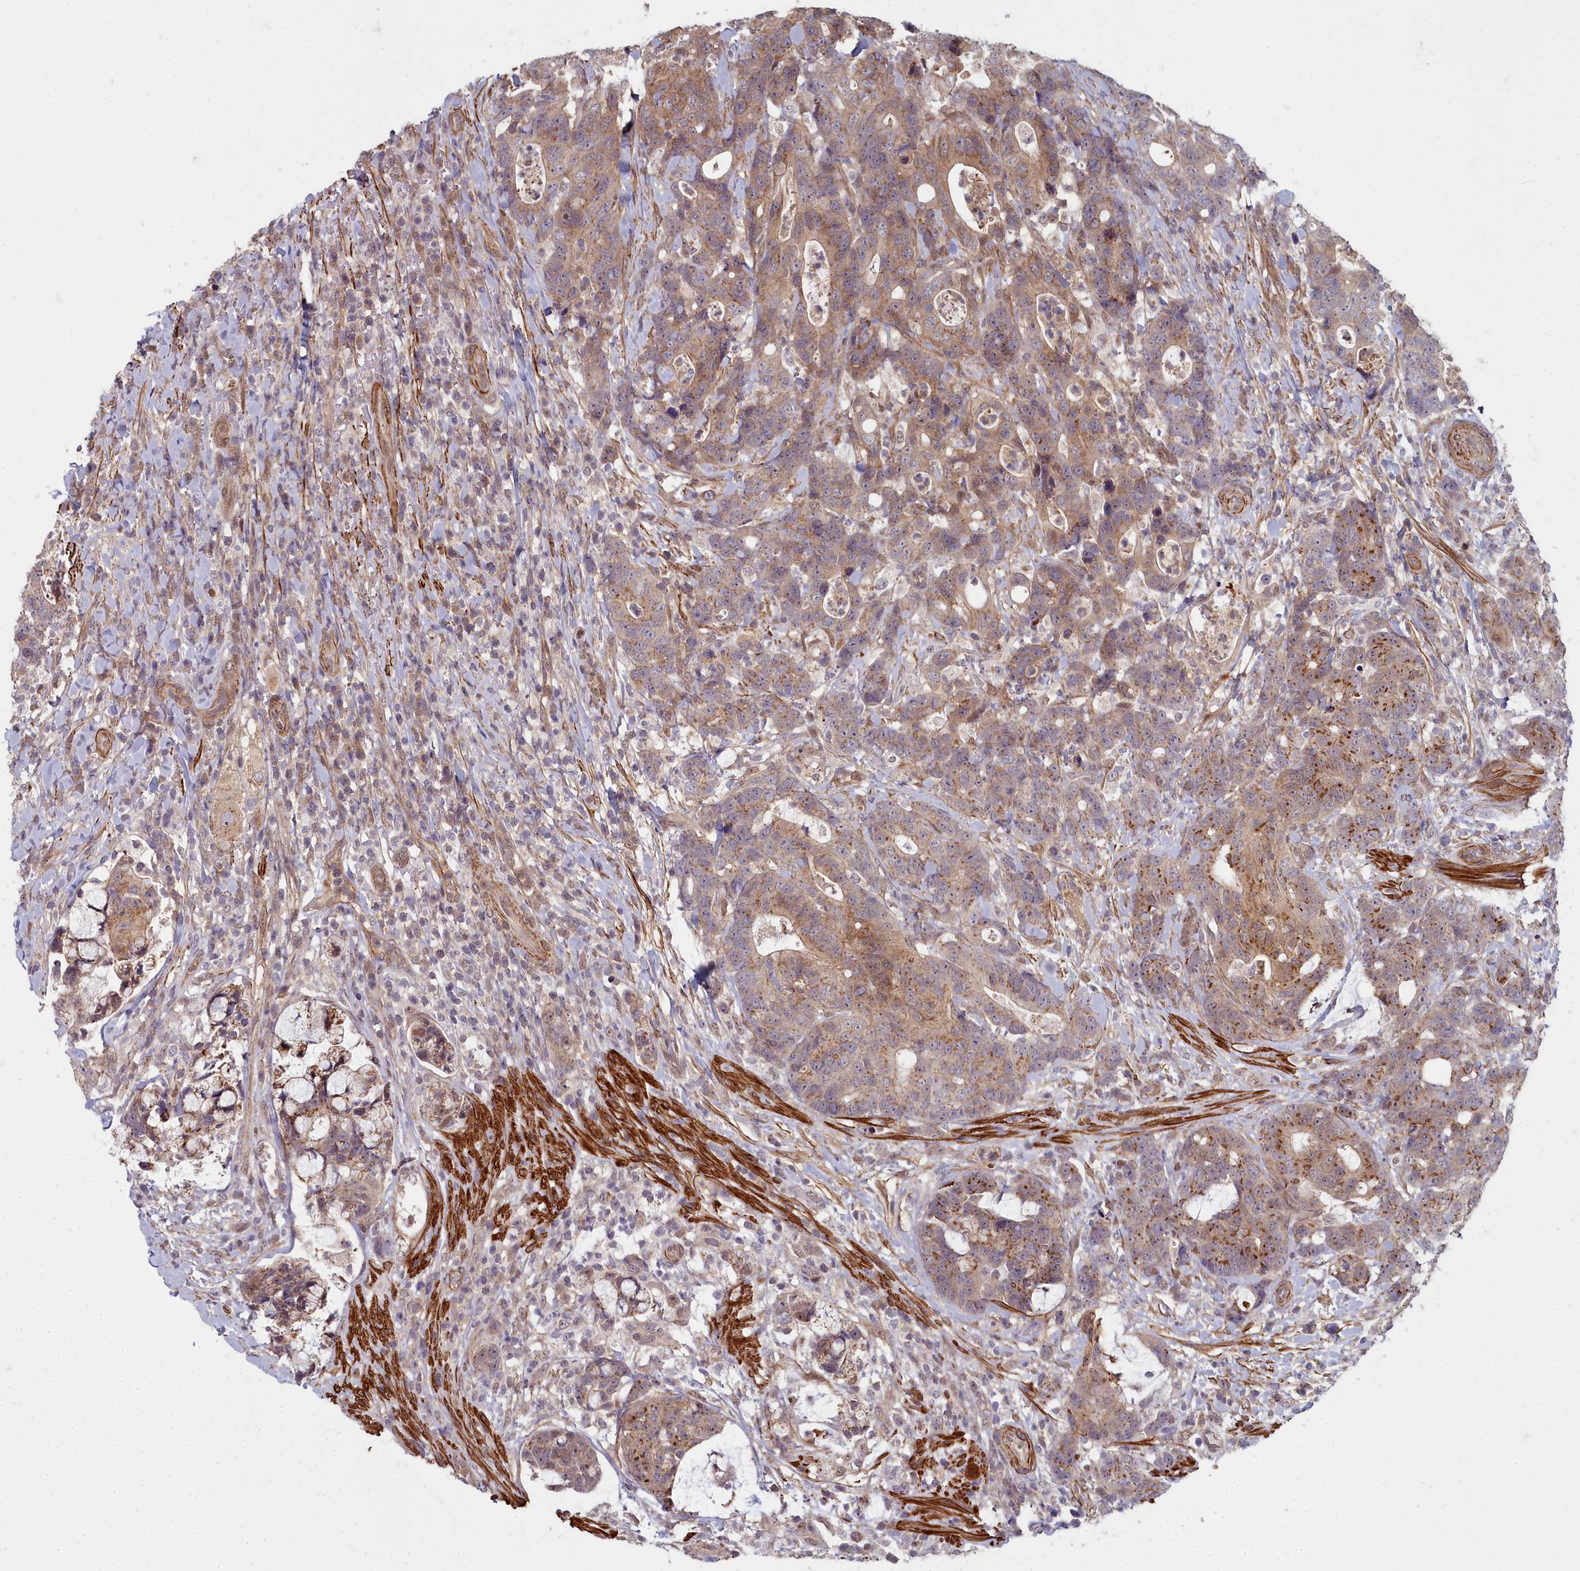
{"staining": {"intensity": "moderate", "quantity": ">75%", "location": "cytoplasmic/membranous"}, "tissue": "colorectal cancer", "cell_type": "Tumor cells", "image_type": "cancer", "snomed": [{"axis": "morphology", "description": "Adenocarcinoma, NOS"}, {"axis": "topography", "description": "Colon"}], "caption": "Immunohistochemical staining of colorectal cancer (adenocarcinoma) shows moderate cytoplasmic/membranous protein positivity in about >75% of tumor cells. (Brightfield microscopy of DAB IHC at high magnification).", "gene": "ZNF626", "patient": {"sex": "female", "age": 82}}